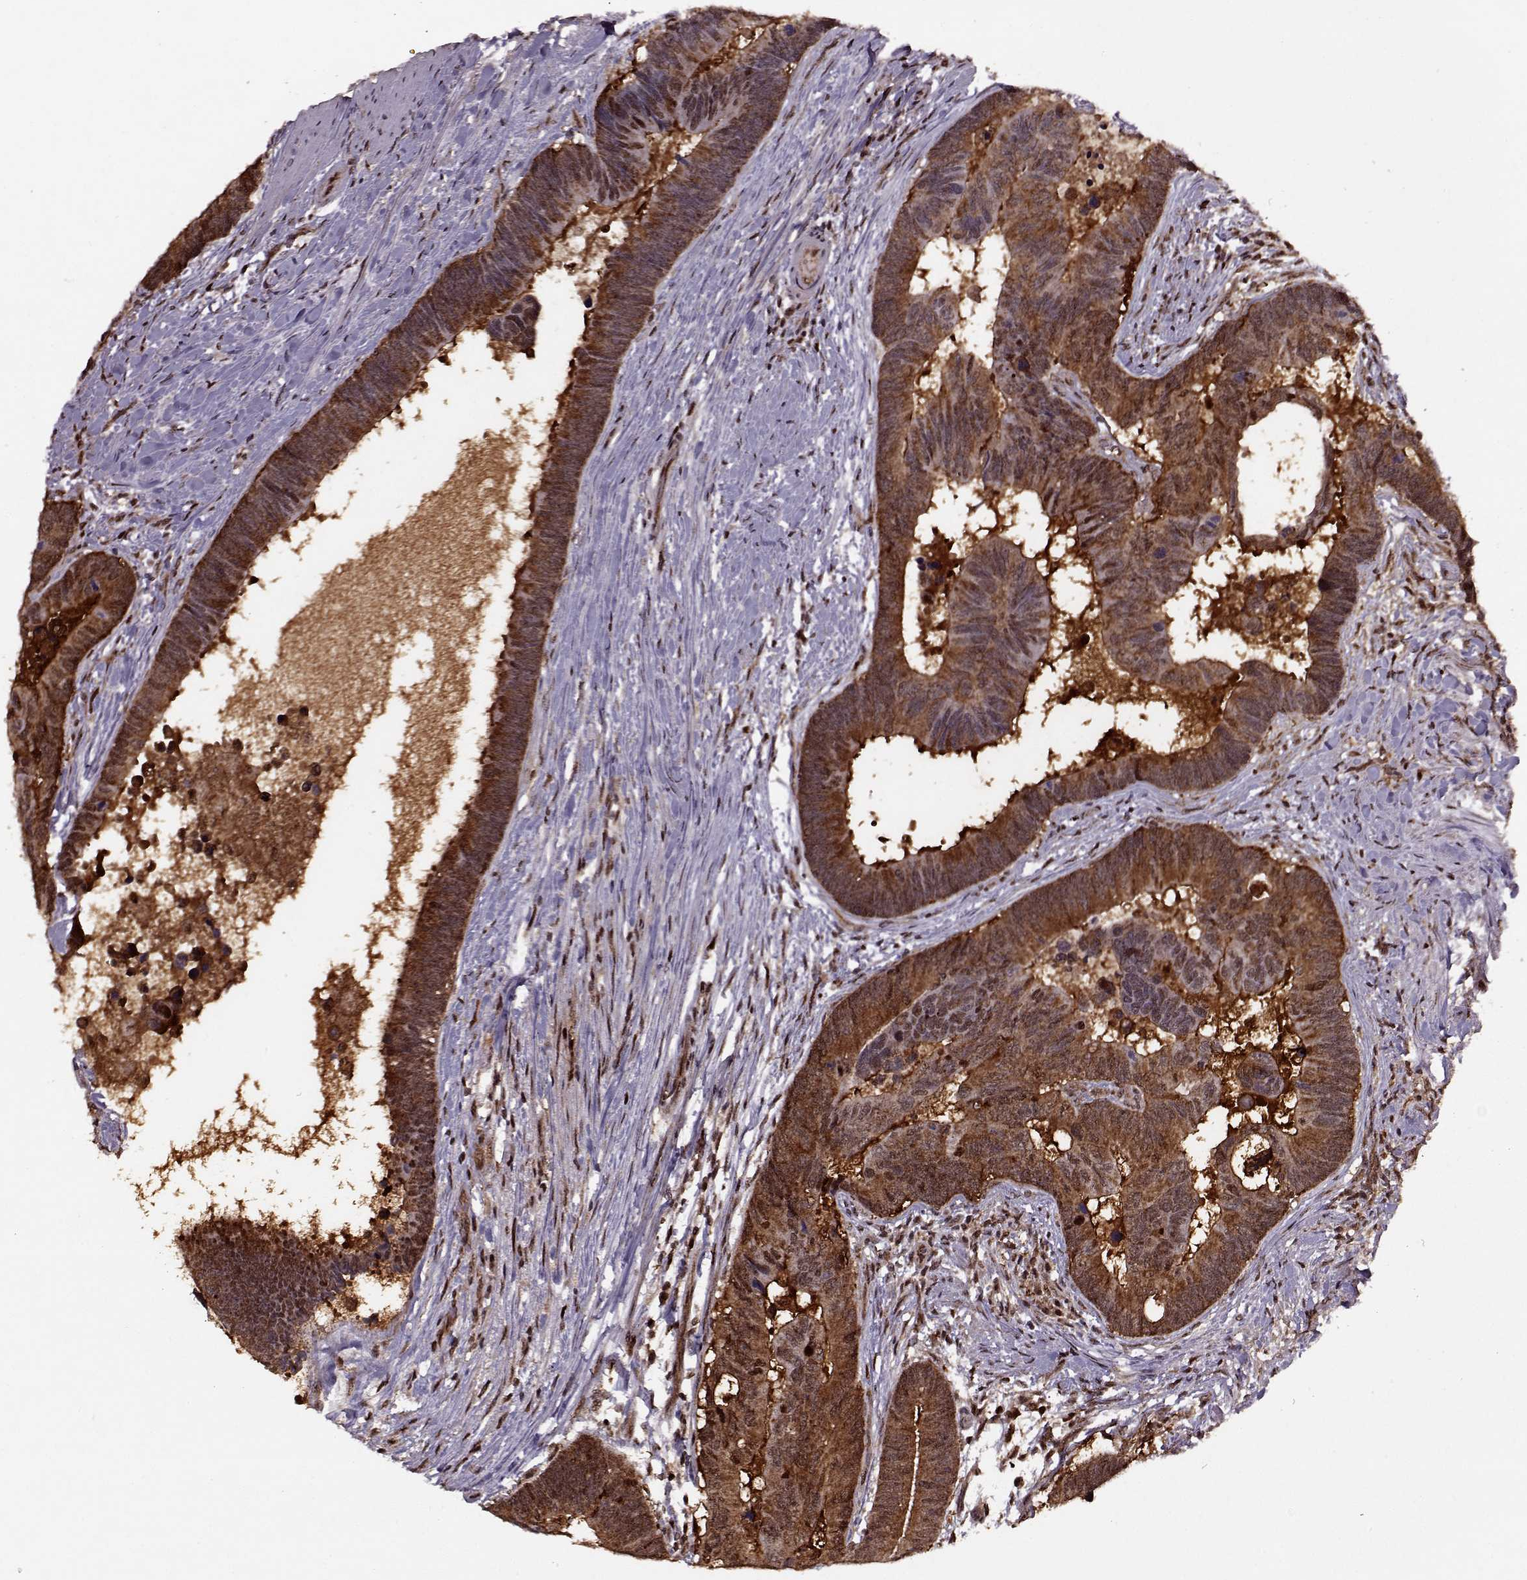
{"staining": {"intensity": "strong", "quantity": ">75%", "location": "cytoplasmic/membranous,nuclear"}, "tissue": "colorectal cancer", "cell_type": "Tumor cells", "image_type": "cancer", "snomed": [{"axis": "morphology", "description": "Adenocarcinoma, NOS"}, {"axis": "topography", "description": "Colon"}], "caption": "DAB immunohistochemical staining of human colorectal cancer exhibits strong cytoplasmic/membranous and nuclear protein positivity in approximately >75% of tumor cells.", "gene": "PSMA7", "patient": {"sex": "female", "age": 77}}